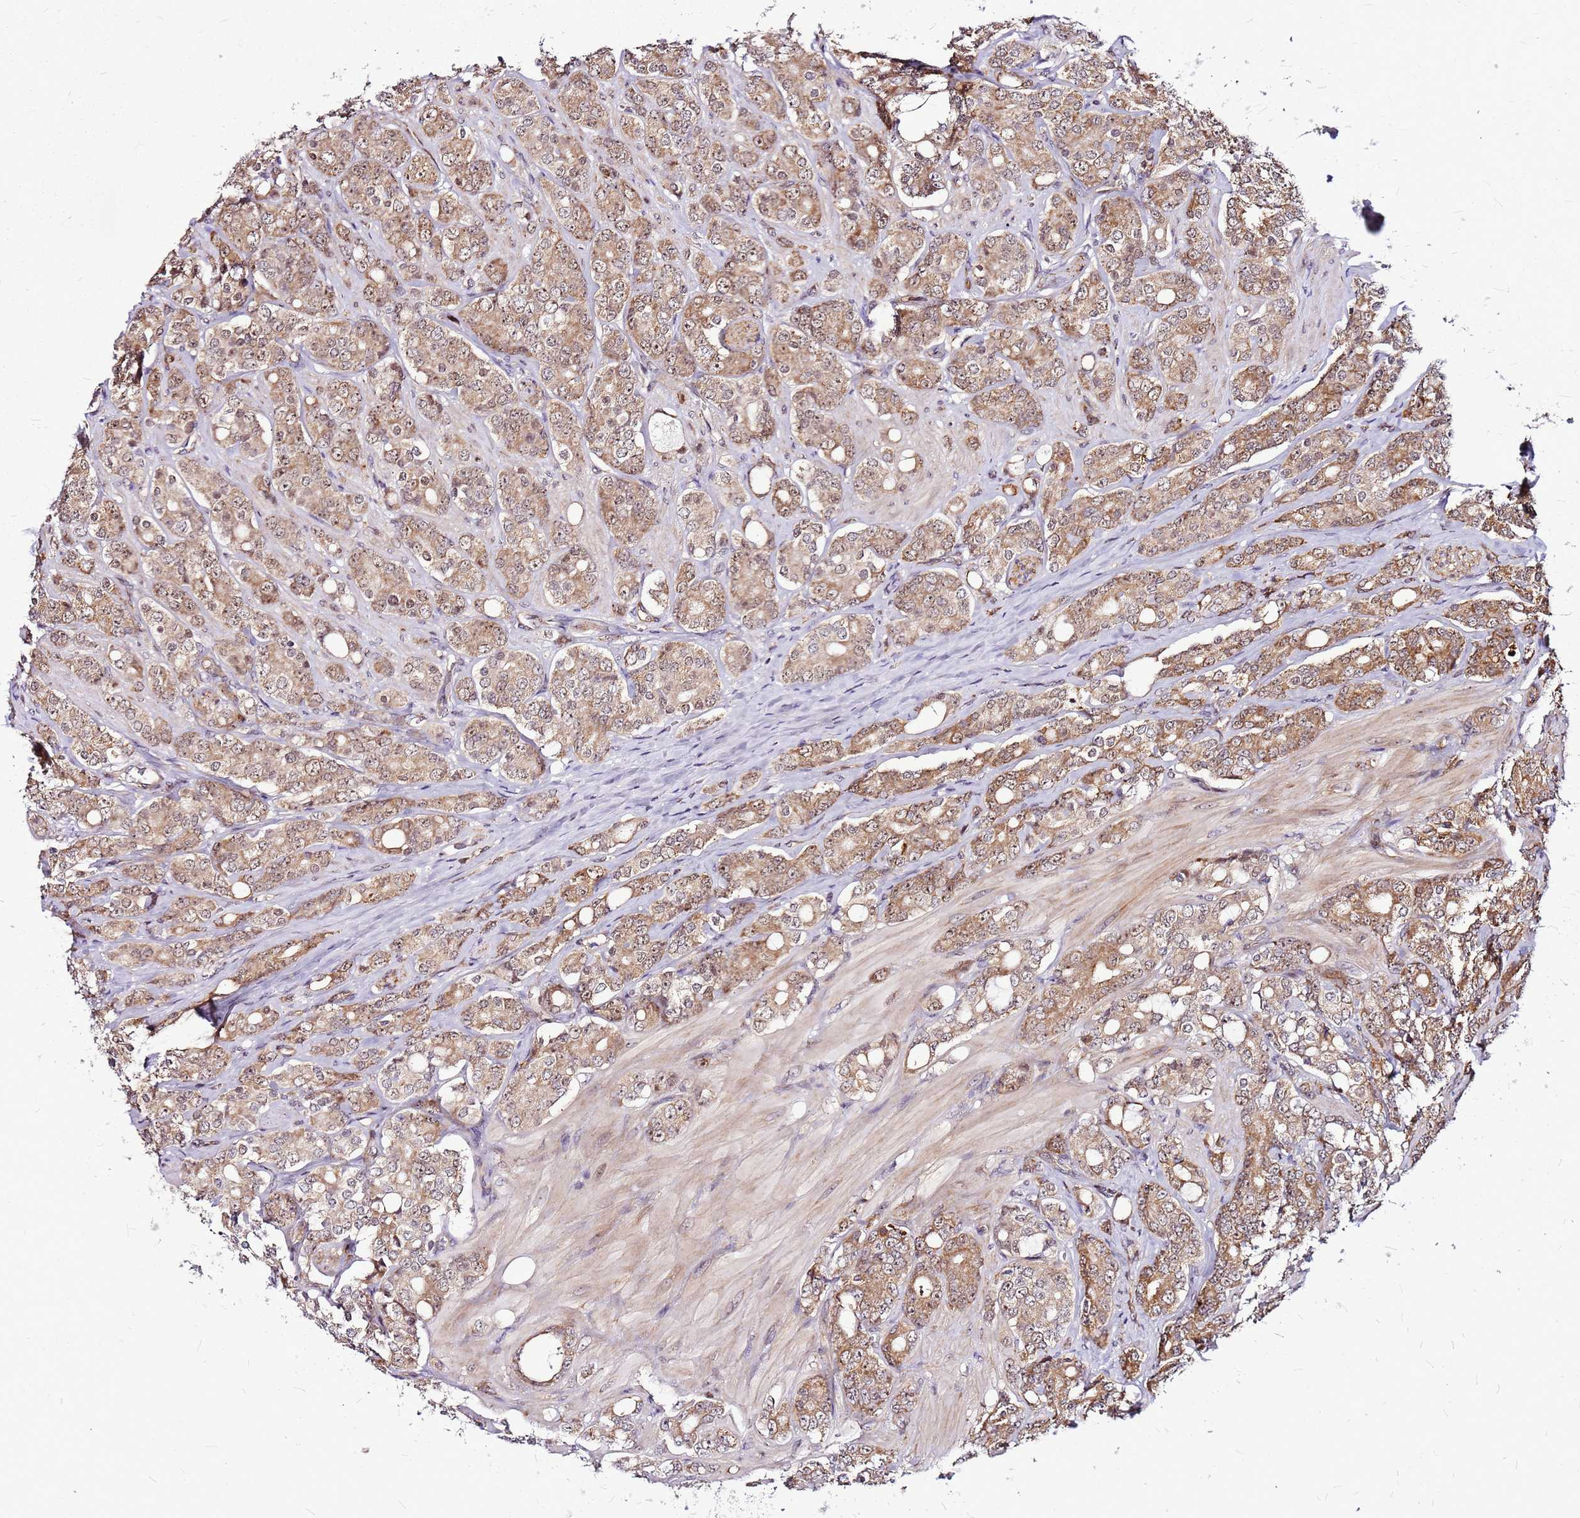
{"staining": {"intensity": "moderate", "quantity": ">75%", "location": "cytoplasmic/membranous"}, "tissue": "prostate cancer", "cell_type": "Tumor cells", "image_type": "cancer", "snomed": [{"axis": "morphology", "description": "Adenocarcinoma, High grade"}, {"axis": "topography", "description": "Prostate"}], "caption": "Human prostate high-grade adenocarcinoma stained with a protein marker demonstrates moderate staining in tumor cells.", "gene": "OR51T1", "patient": {"sex": "male", "age": 62}}